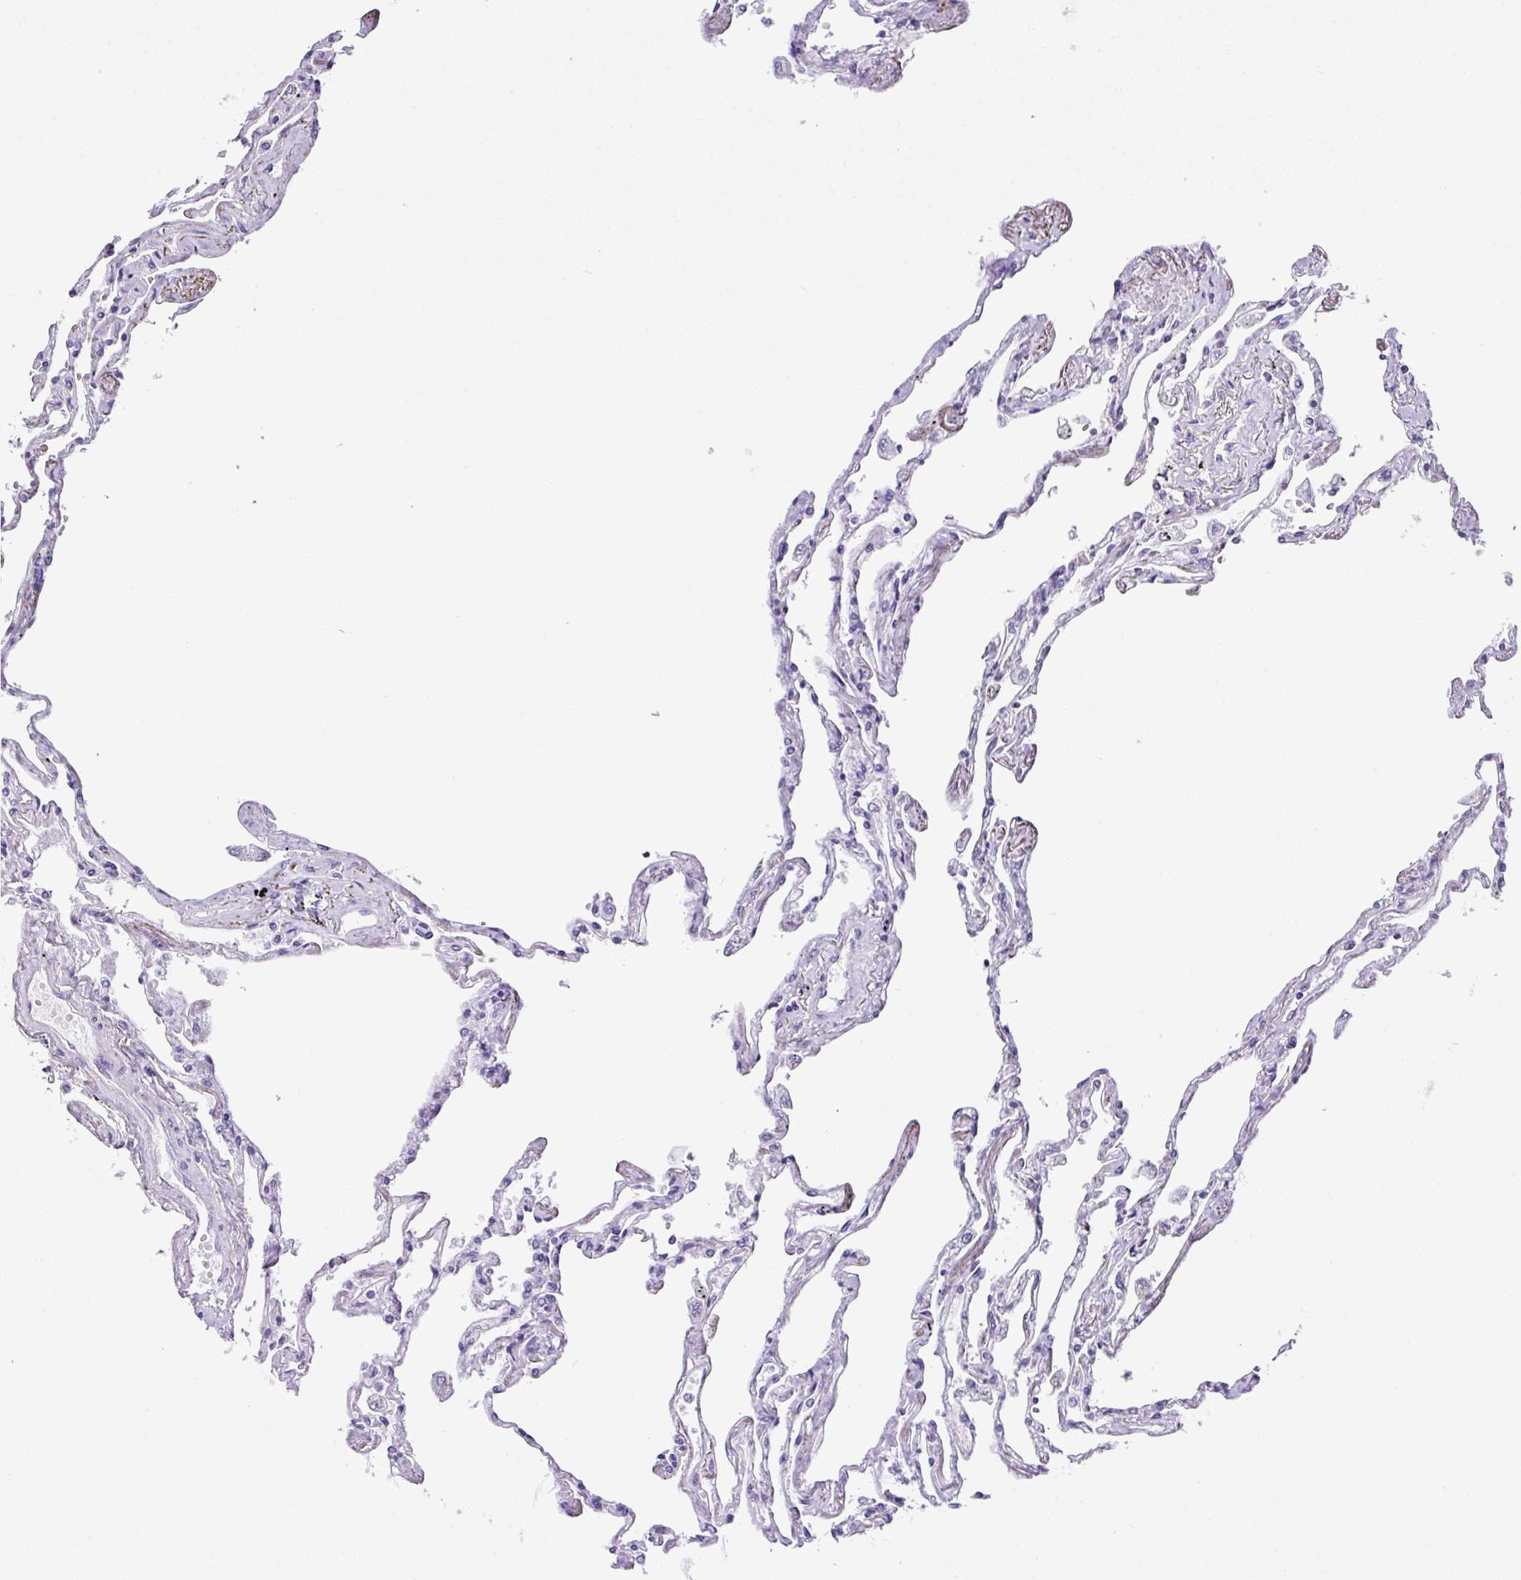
{"staining": {"intensity": "negative", "quantity": "none", "location": "none"}, "tissue": "lung", "cell_type": "Alveolar cells", "image_type": "normal", "snomed": [{"axis": "morphology", "description": "Normal tissue, NOS"}, {"axis": "topography", "description": "Lung"}], "caption": "High power microscopy image of an immunohistochemistry histopathology image of benign lung, revealing no significant staining in alveolar cells.", "gene": "ZG16", "patient": {"sex": "female", "age": 67}}